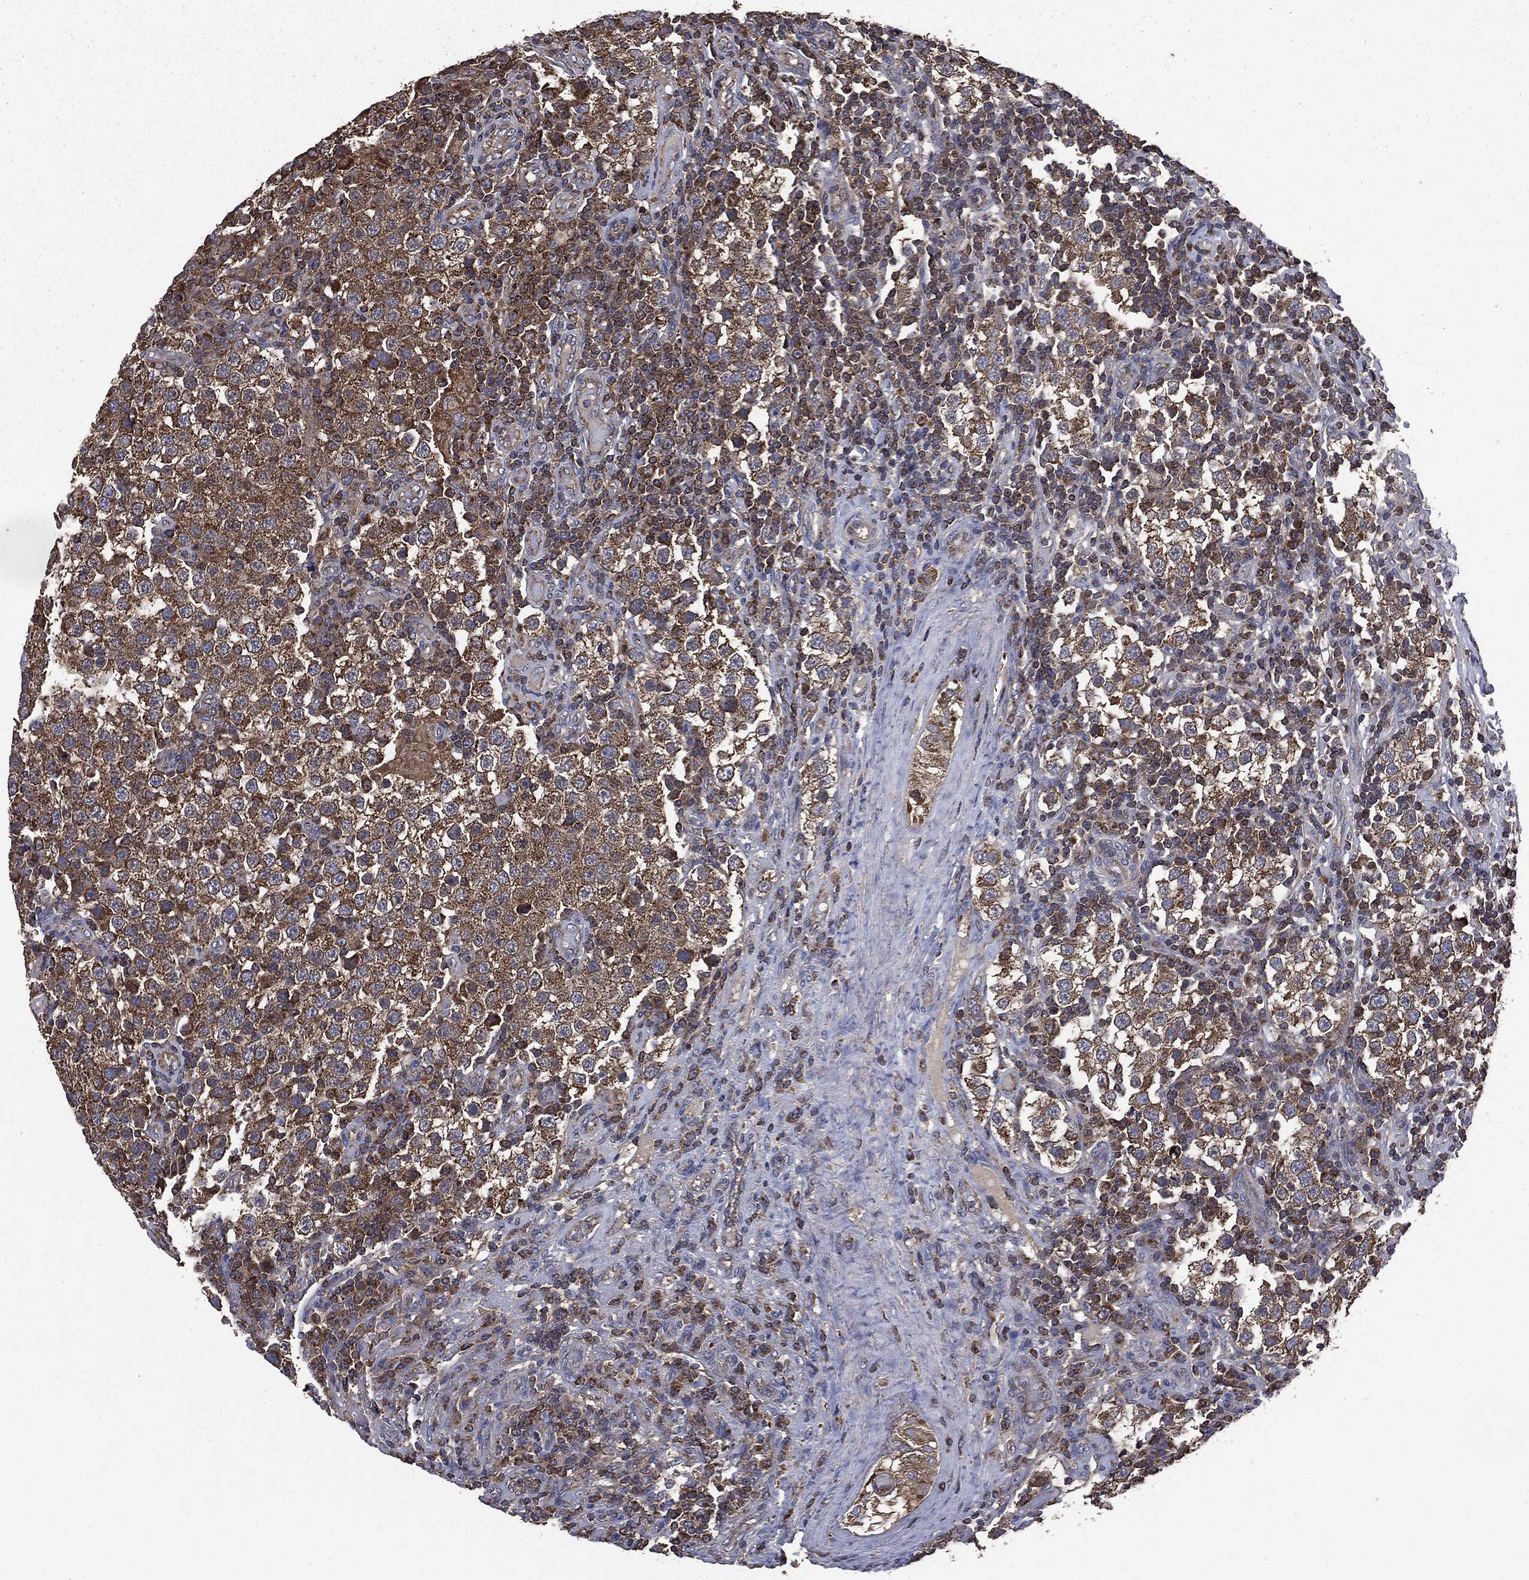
{"staining": {"intensity": "moderate", "quantity": ">75%", "location": "cytoplasmic/membranous"}, "tissue": "testis cancer", "cell_type": "Tumor cells", "image_type": "cancer", "snomed": [{"axis": "morphology", "description": "Seminoma, NOS"}, {"axis": "topography", "description": "Testis"}], "caption": "A medium amount of moderate cytoplasmic/membranous staining is seen in approximately >75% of tumor cells in testis cancer (seminoma) tissue. The protein is shown in brown color, while the nuclei are stained blue.", "gene": "MAPK6", "patient": {"sex": "male", "age": 34}}